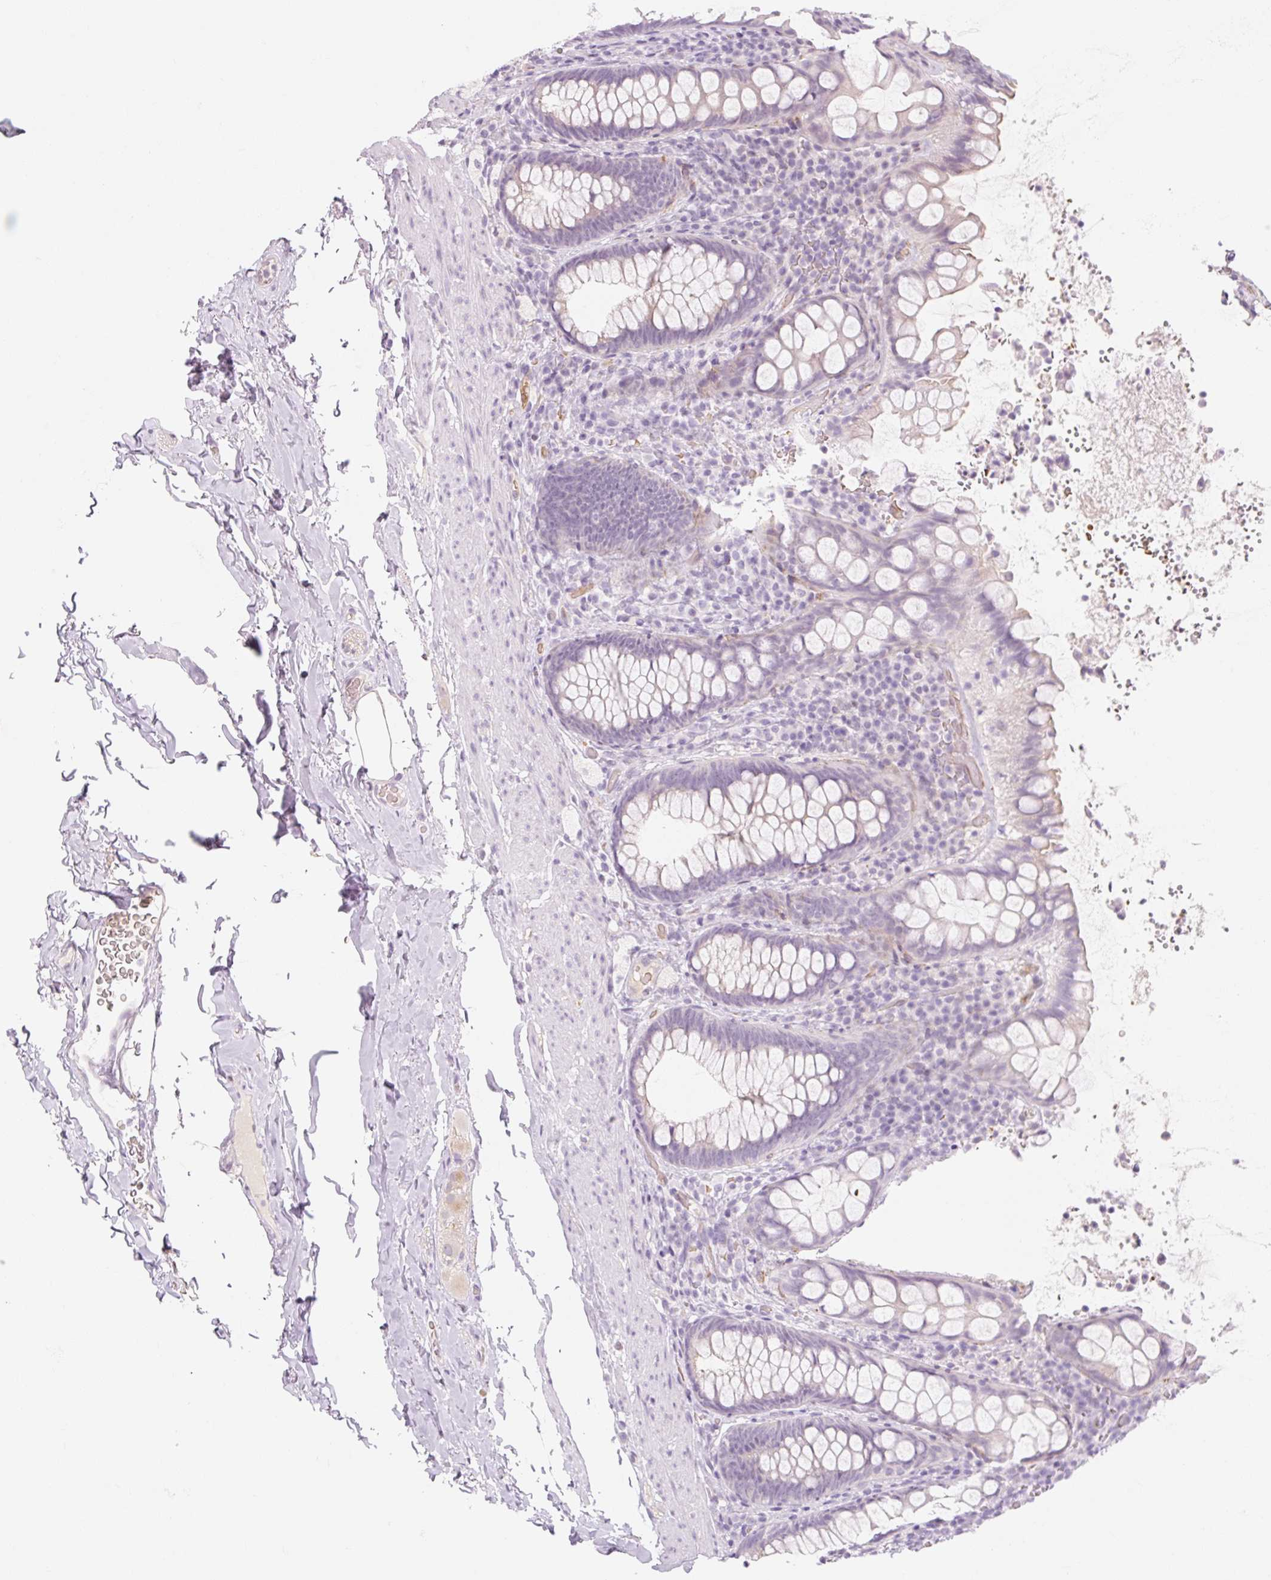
{"staining": {"intensity": "negative", "quantity": "none", "location": "none"}, "tissue": "rectum", "cell_type": "Glandular cells", "image_type": "normal", "snomed": [{"axis": "morphology", "description": "Normal tissue, NOS"}, {"axis": "topography", "description": "Rectum"}], "caption": "Immunohistochemistry (IHC) of unremarkable rectum exhibits no positivity in glandular cells. (DAB immunohistochemistry (IHC) visualized using brightfield microscopy, high magnification).", "gene": "TAF1L", "patient": {"sex": "female", "age": 69}}